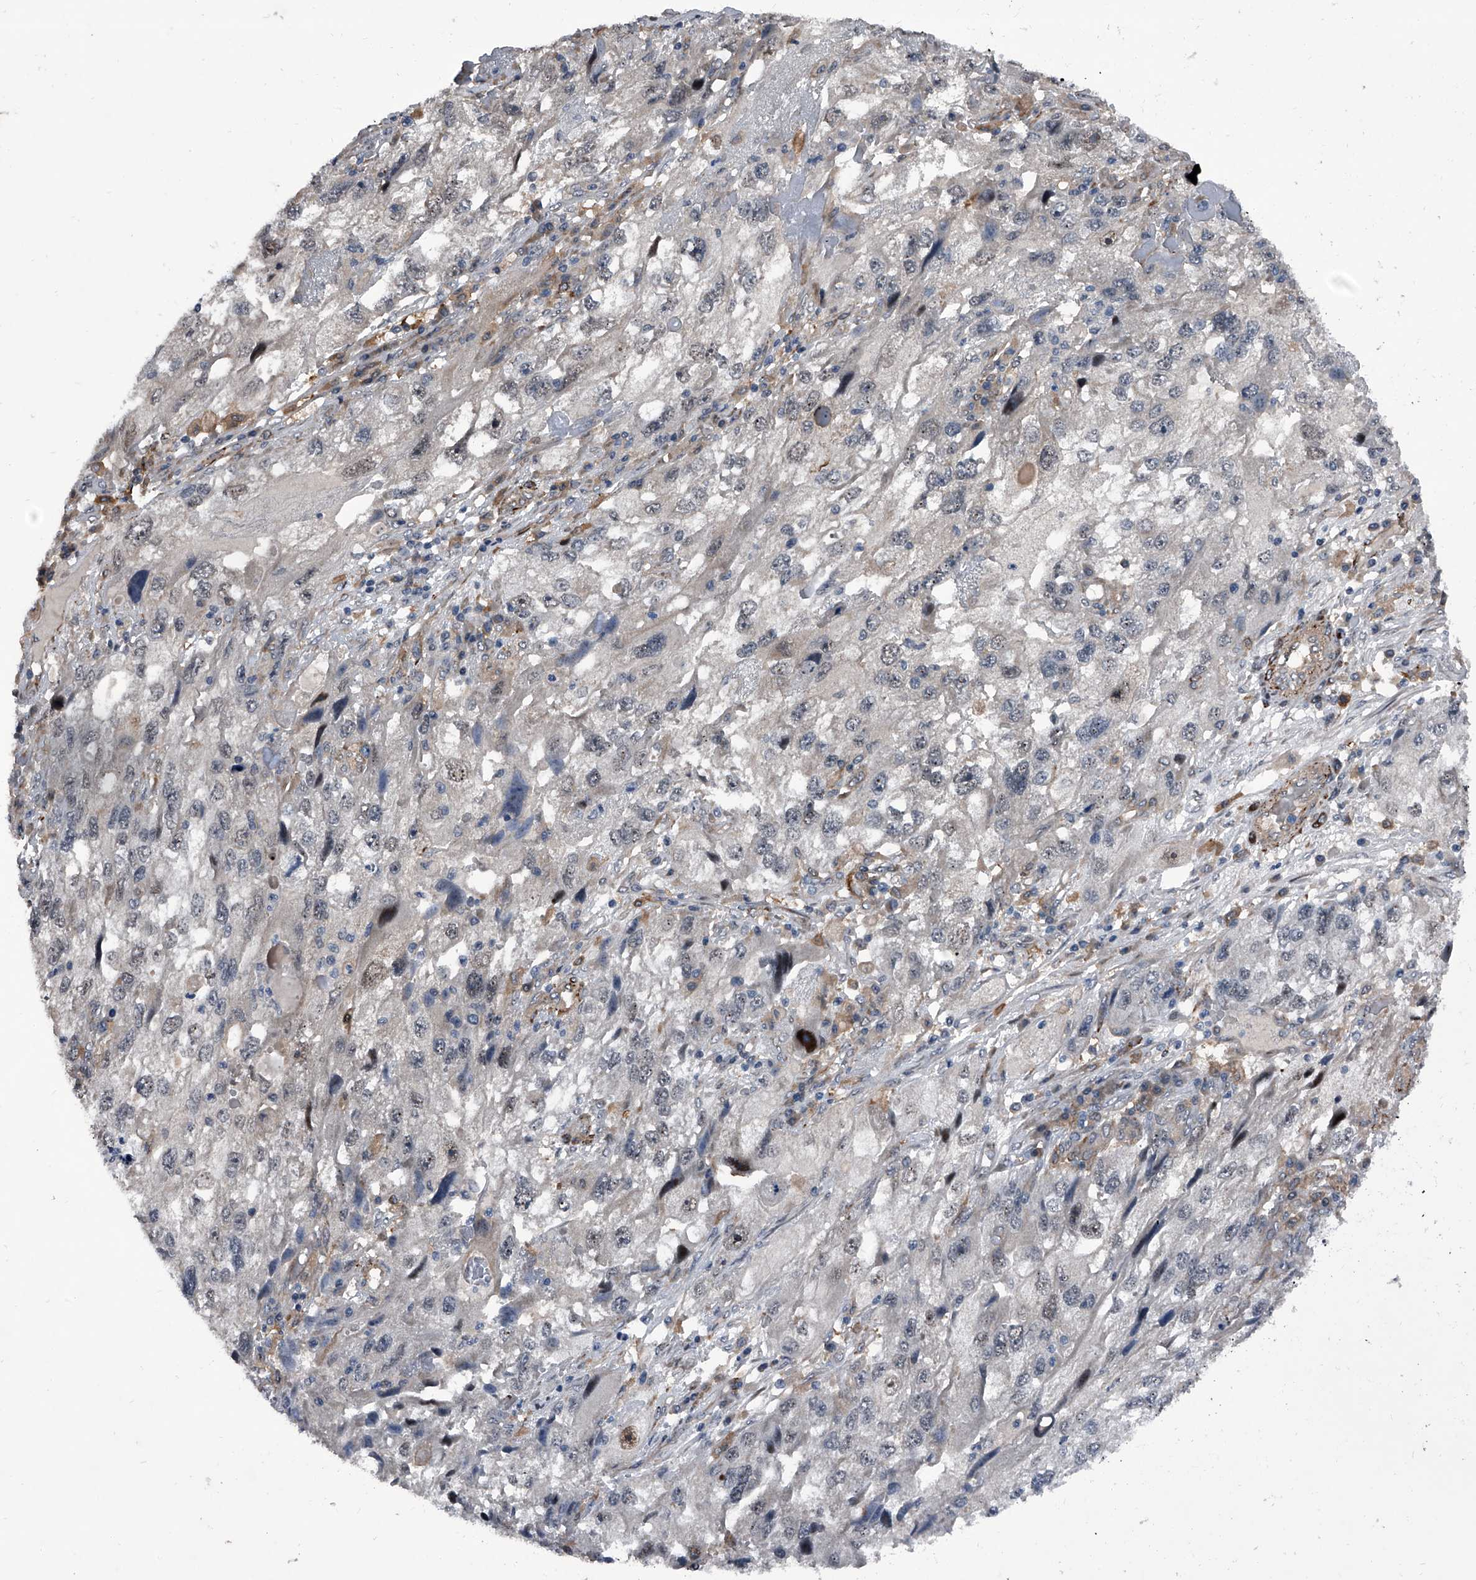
{"staining": {"intensity": "negative", "quantity": "none", "location": "none"}, "tissue": "endometrial cancer", "cell_type": "Tumor cells", "image_type": "cancer", "snomed": [{"axis": "morphology", "description": "Adenocarcinoma, NOS"}, {"axis": "topography", "description": "Endometrium"}], "caption": "A high-resolution histopathology image shows immunohistochemistry staining of endometrial adenocarcinoma, which demonstrates no significant expression in tumor cells.", "gene": "ELK4", "patient": {"sex": "female", "age": 49}}